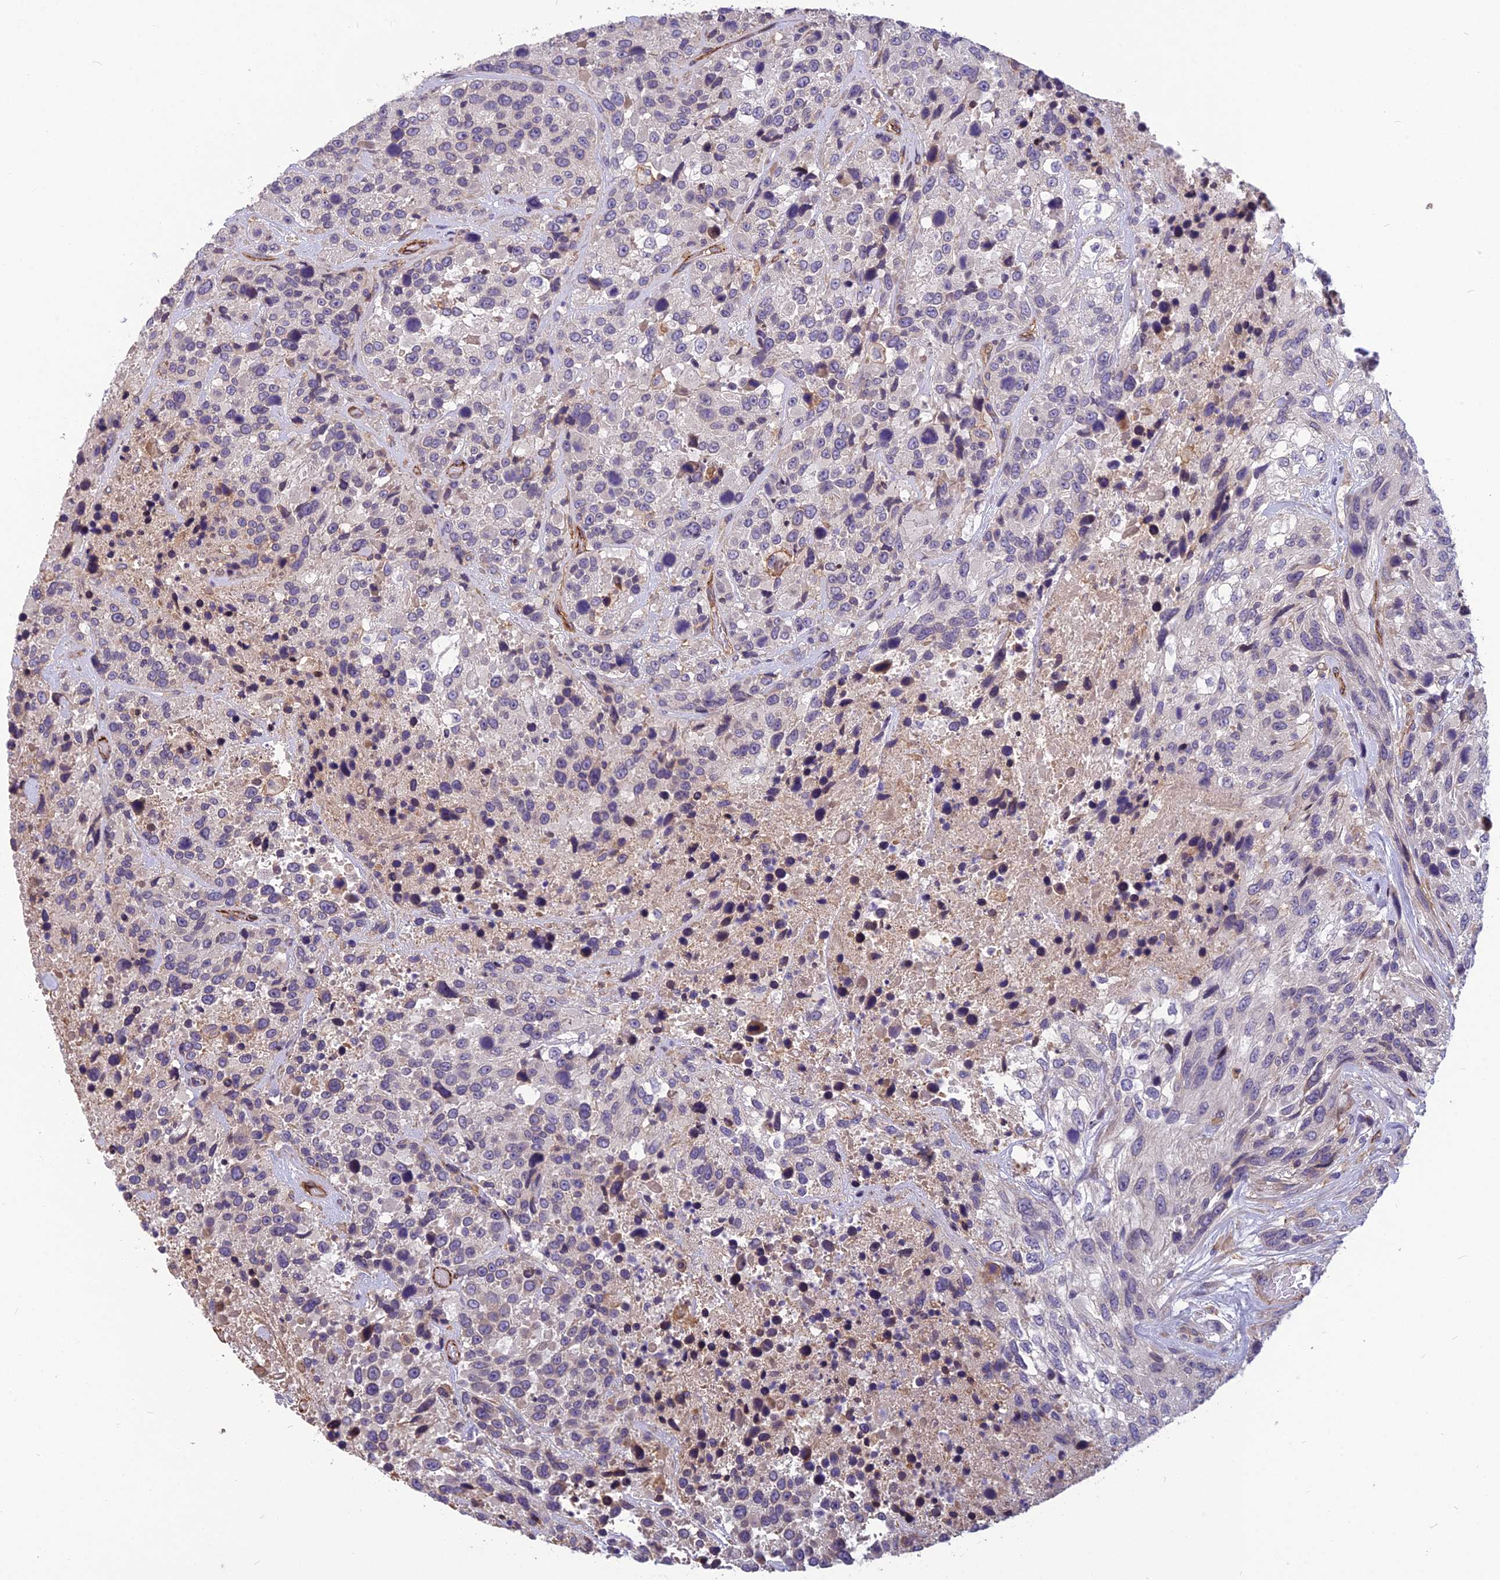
{"staining": {"intensity": "negative", "quantity": "none", "location": "none"}, "tissue": "urothelial cancer", "cell_type": "Tumor cells", "image_type": "cancer", "snomed": [{"axis": "morphology", "description": "Urothelial carcinoma, High grade"}, {"axis": "topography", "description": "Urinary bladder"}], "caption": "Immunohistochemical staining of high-grade urothelial carcinoma reveals no significant staining in tumor cells.", "gene": "TSPAN15", "patient": {"sex": "female", "age": 70}}